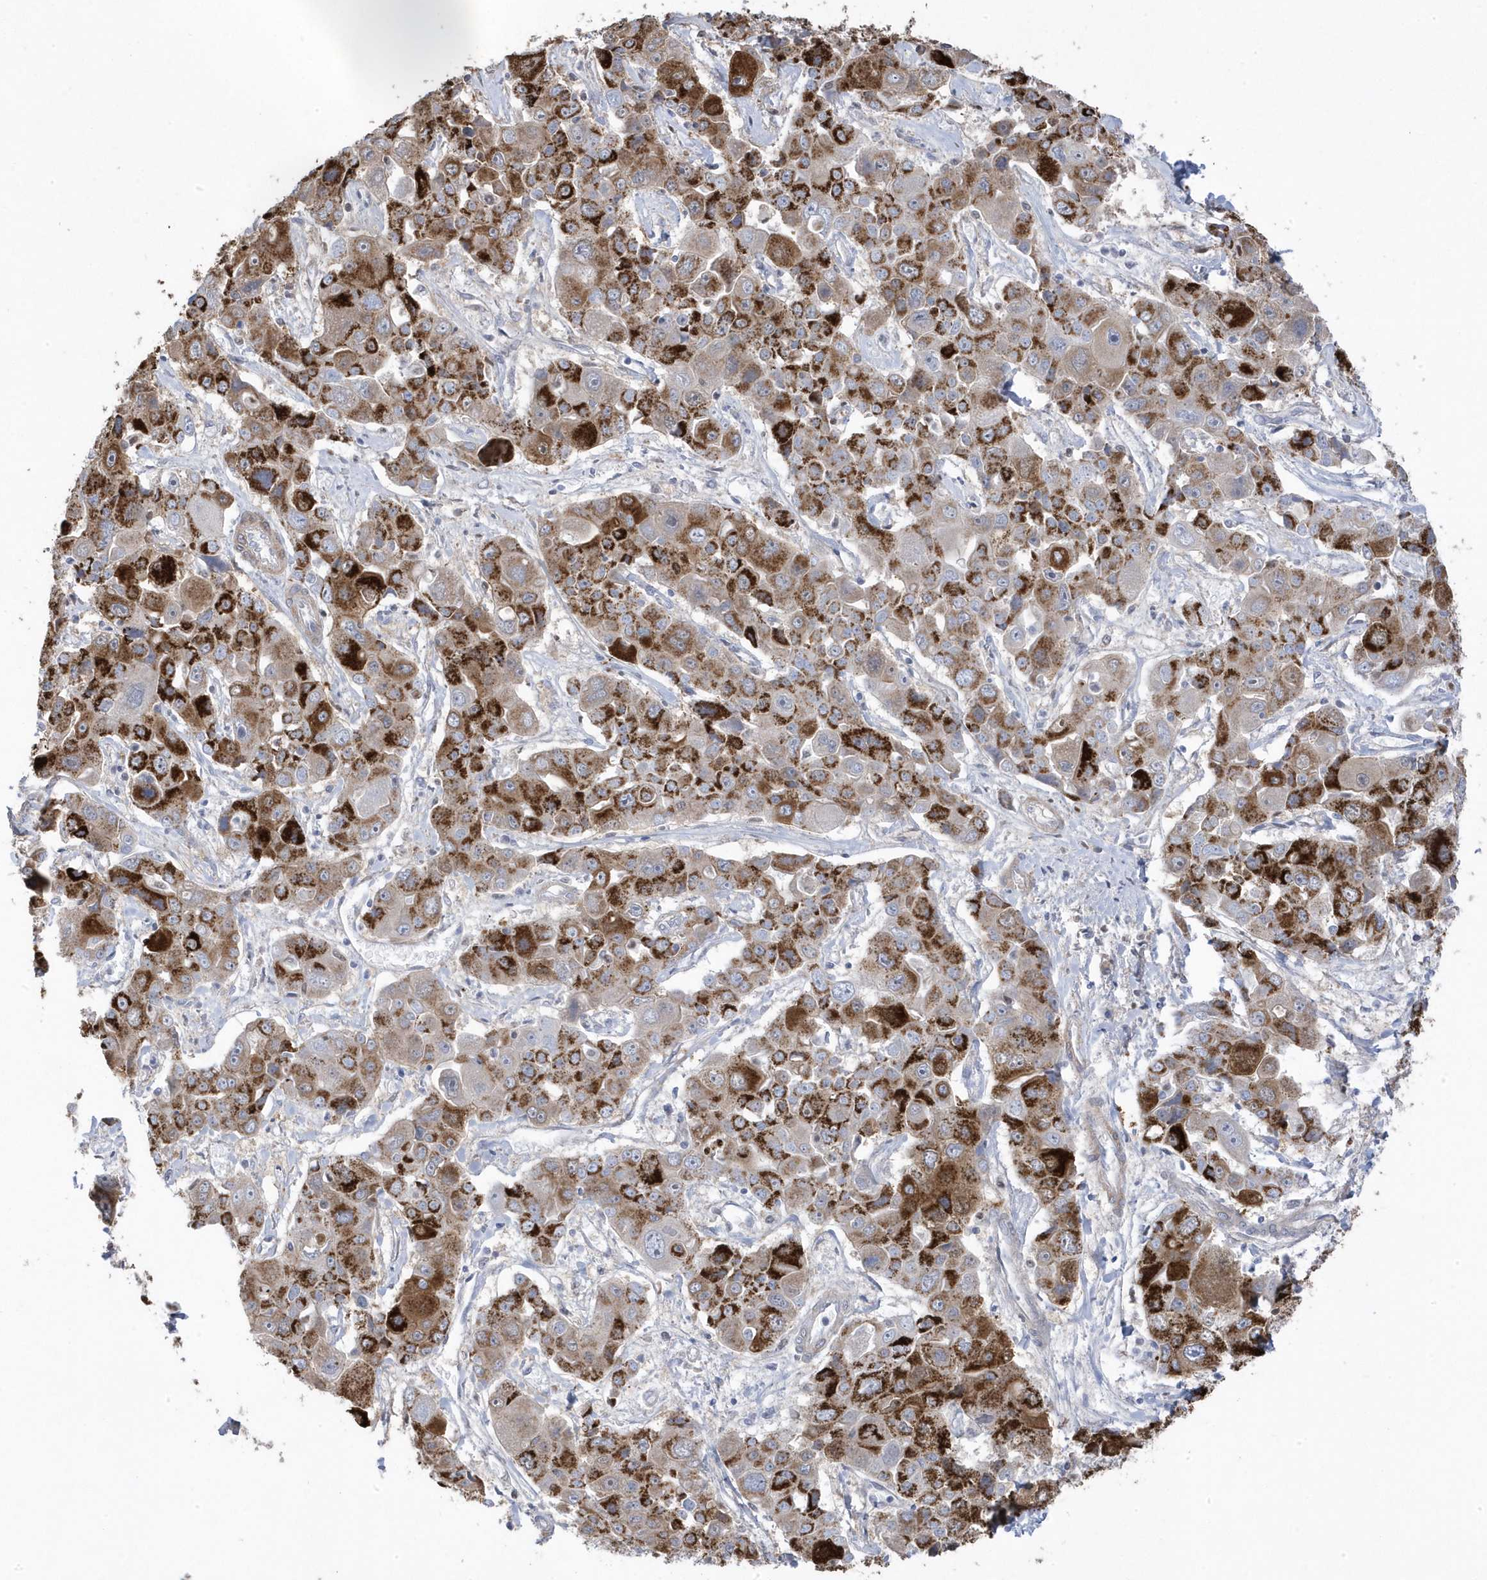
{"staining": {"intensity": "strong", "quantity": ">75%", "location": "cytoplasmic/membranous"}, "tissue": "liver cancer", "cell_type": "Tumor cells", "image_type": "cancer", "snomed": [{"axis": "morphology", "description": "Cholangiocarcinoma"}, {"axis": "topography", "description": "Liver"}], "caption": "High-magnification brightfield microscopy of cholangiocarcinoma (liver) stained with DAB (3,3'-diaminobenzidine) (brown) and counterstained with hematoxylin (blue). tumor cells exhibit strong cytoplasmic/membranous staining is identified in about>75% of cells. Immunohistochemistry stains the protein in brown and the nuclei are stained blue.", "gene": "GTPBP6", "patient": {"sex": "male", "age": 67}}